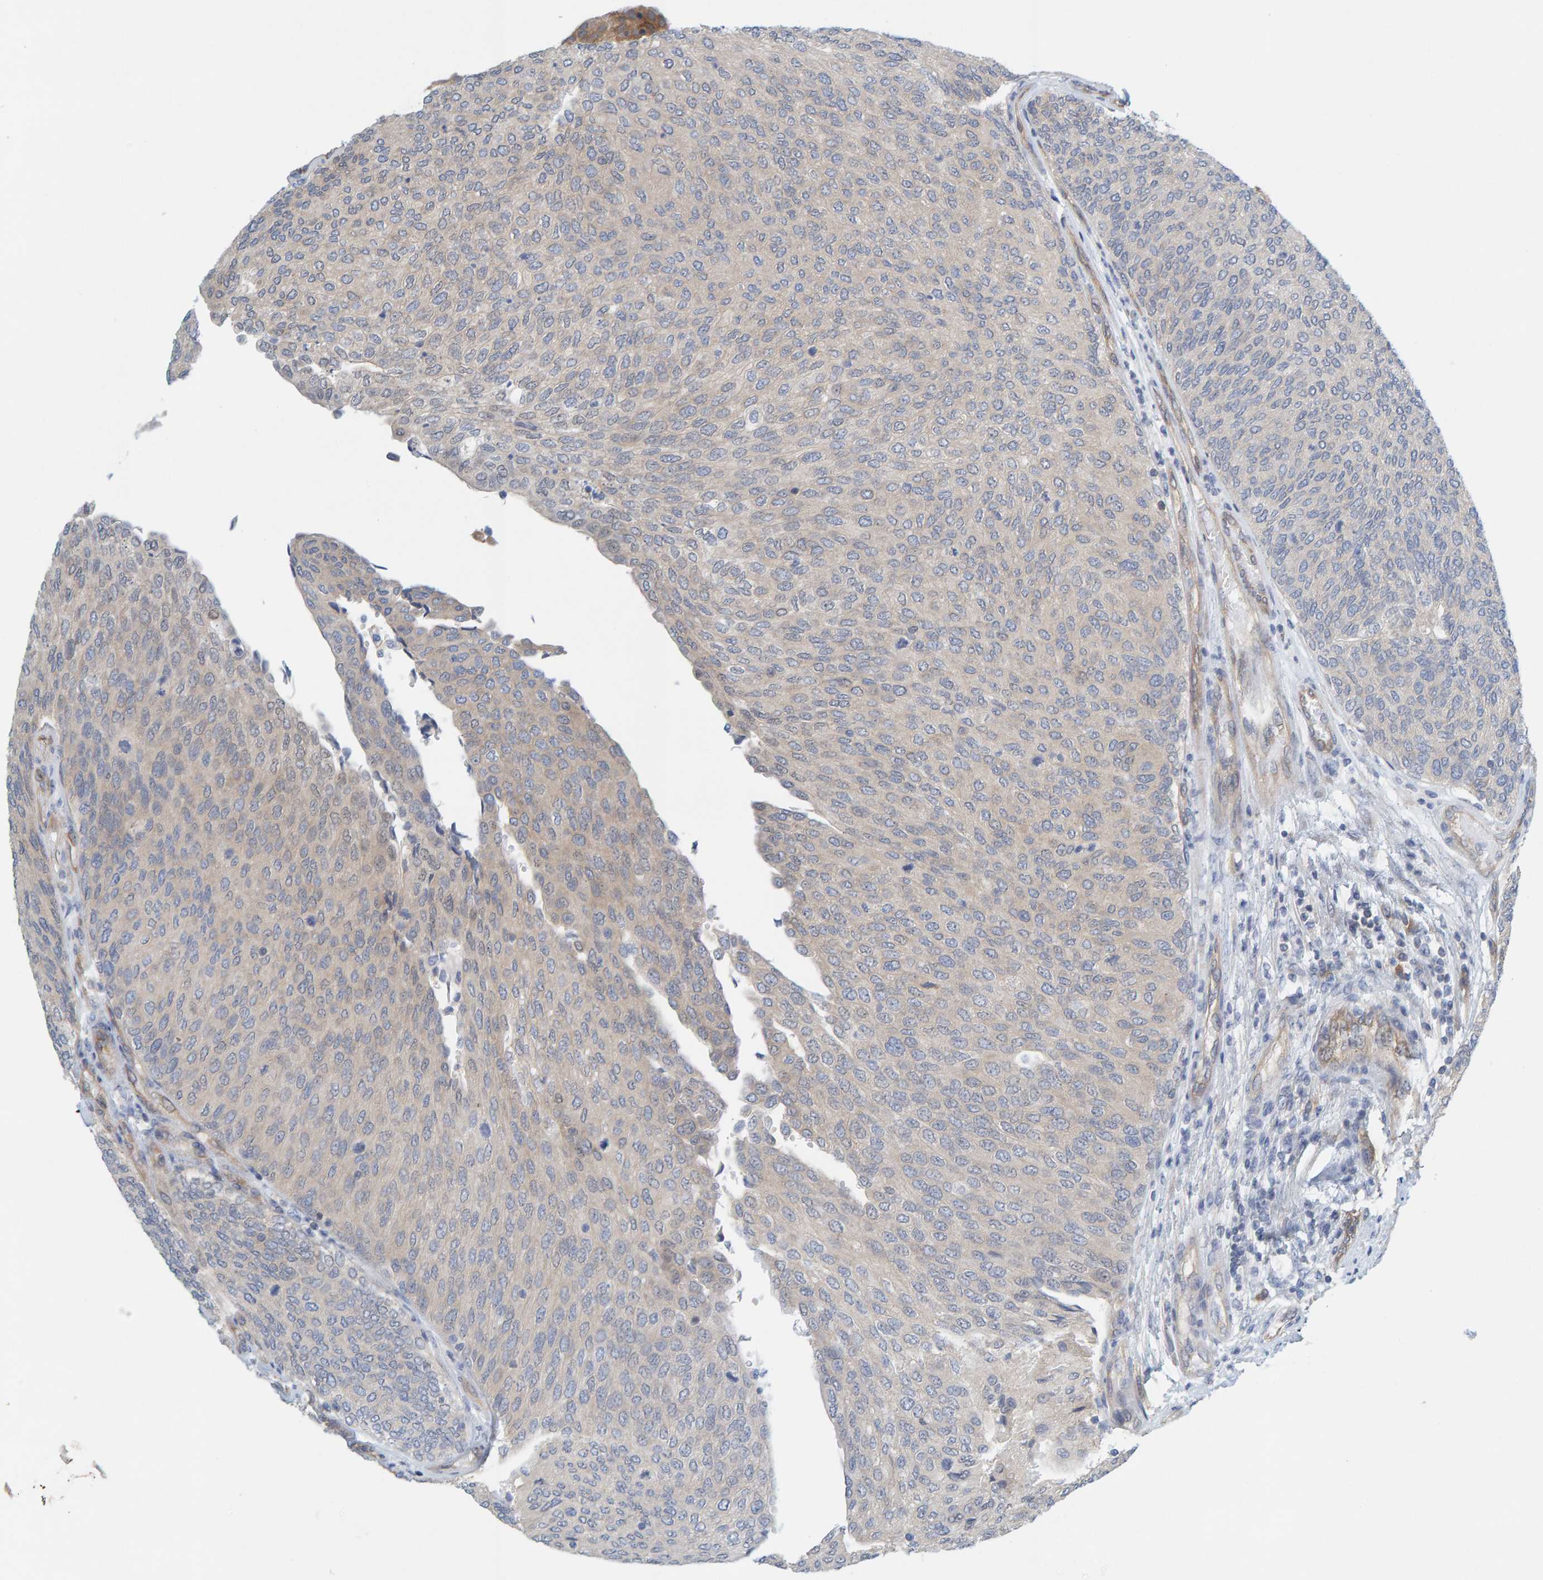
{"staining": {"intensity": "moderate", "quantity": ">75%", "location": "cytoplasmic/membranous"}, "tissue": "urothelial cancer", "cell_type": "Tumor cells", "image_type": "cancer", "snomed": [{"axis": "morphology", "description": "Urothelial carcinoma, Low grade"}, {"axis": "topography", "description": "Urinary bladder"}], "caption": "Brown immunohistochemical staining in human urothelial carcinoma (low-grade) demonstrates moderate cytoplasmic/membranous staining in about >75% of tumor cells. The protein is stained brown, and the nuclei are stained in blue (DAB IHC with brightfield microscopy, high magnification).", "gene": "PRKD2", "patient": {"sex": "female", "age": 79}}